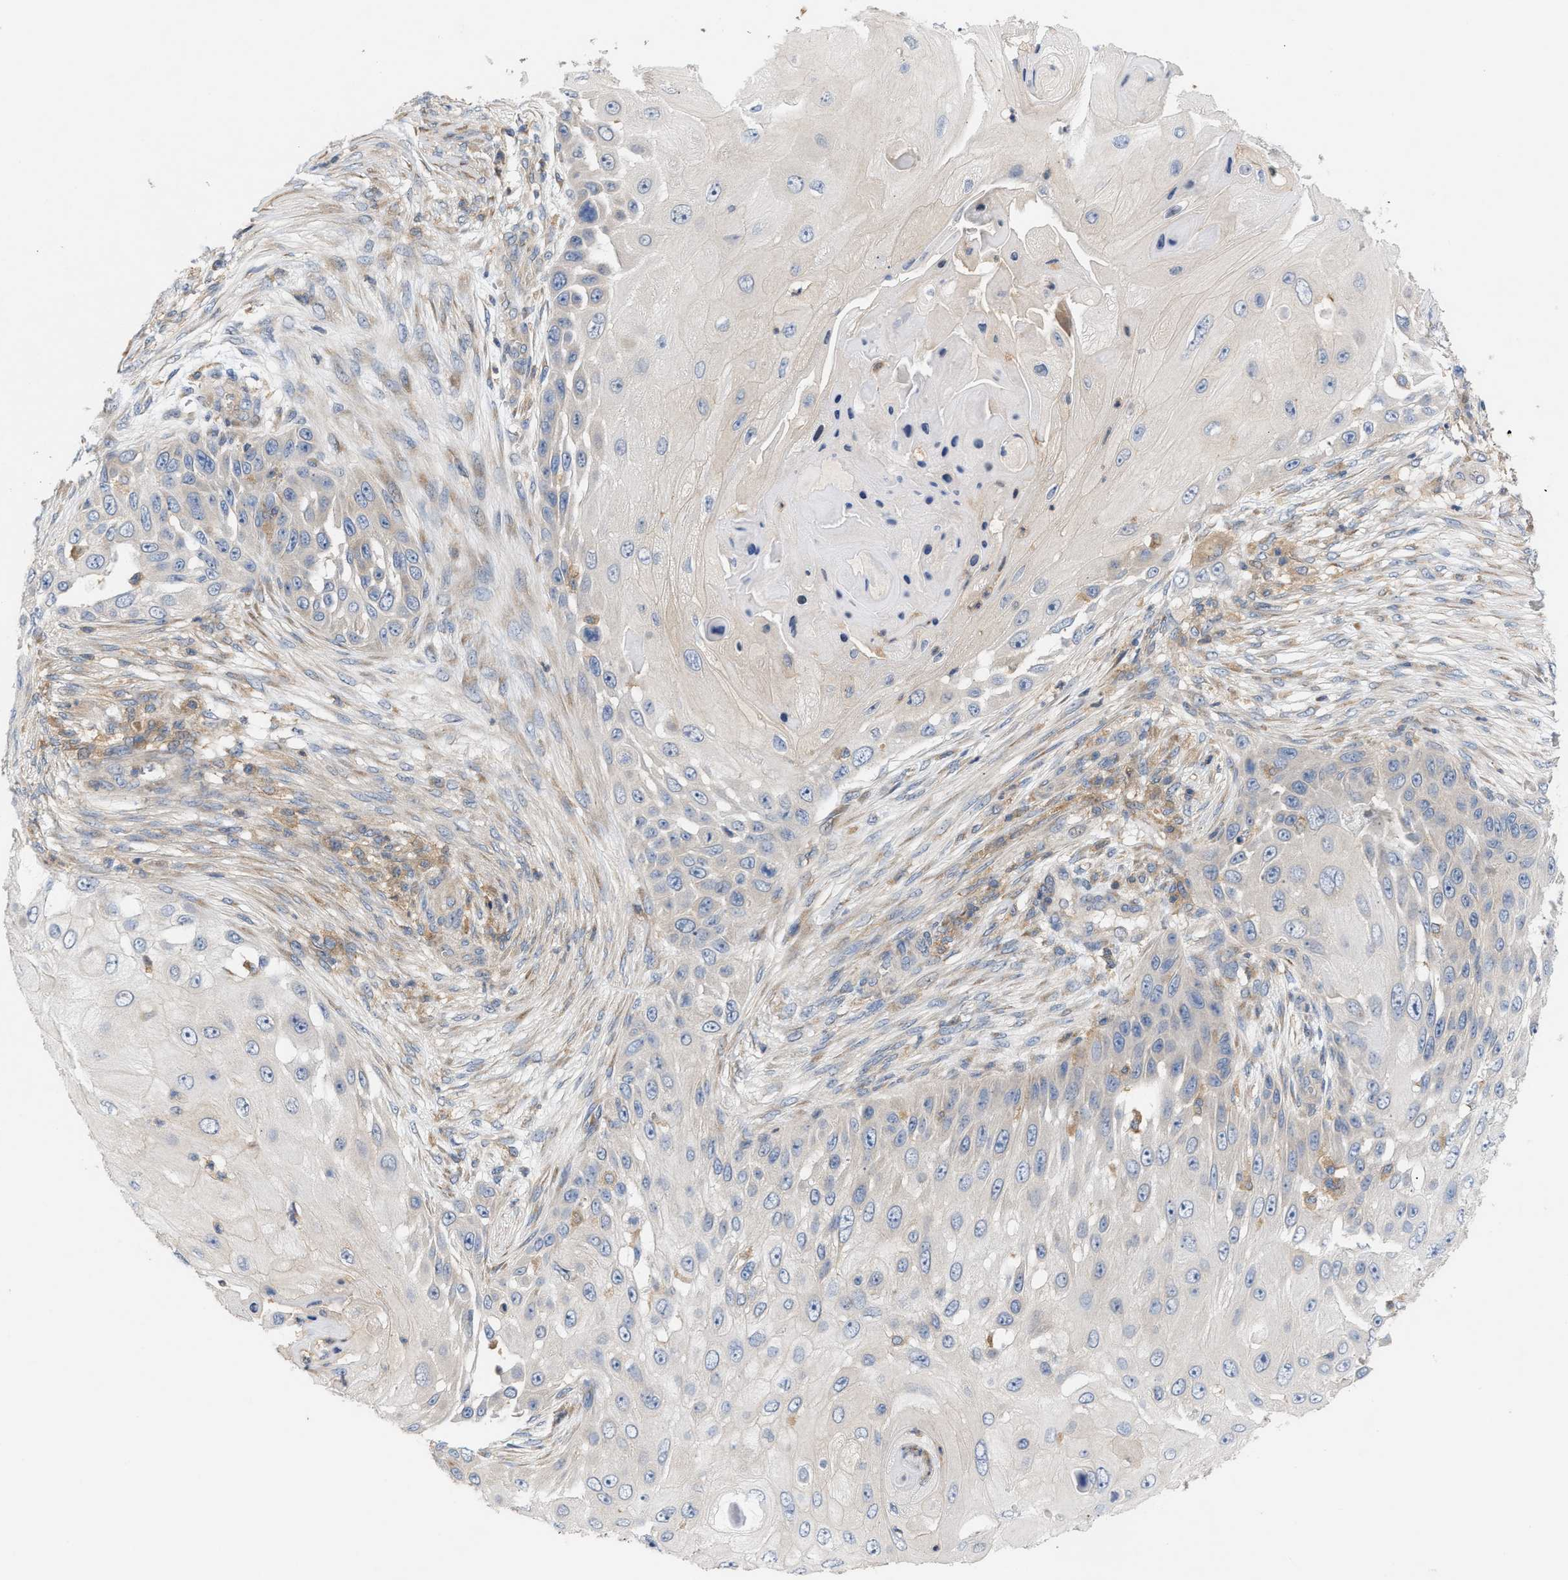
{"staining": {"intensity": "negative", "quantity": "none", "location": "none"}, "tissue": "skin cancer", "cell_type": "Tumor cells", "image_type": "cancer", "snomed": [{"axis": "morphology", "description": "Squamous cell carcinoma, NOS"}, {"axis": "topography", "description": "Skin"}], "caption": "Immunohistochemistry (IHC) image of human skin squamous cell carcinoma stained for a protein (brown), which exhibits no expression in tumor cells.", "gene": "DBNL", "patient": {"sex": "female", "age": 44}}